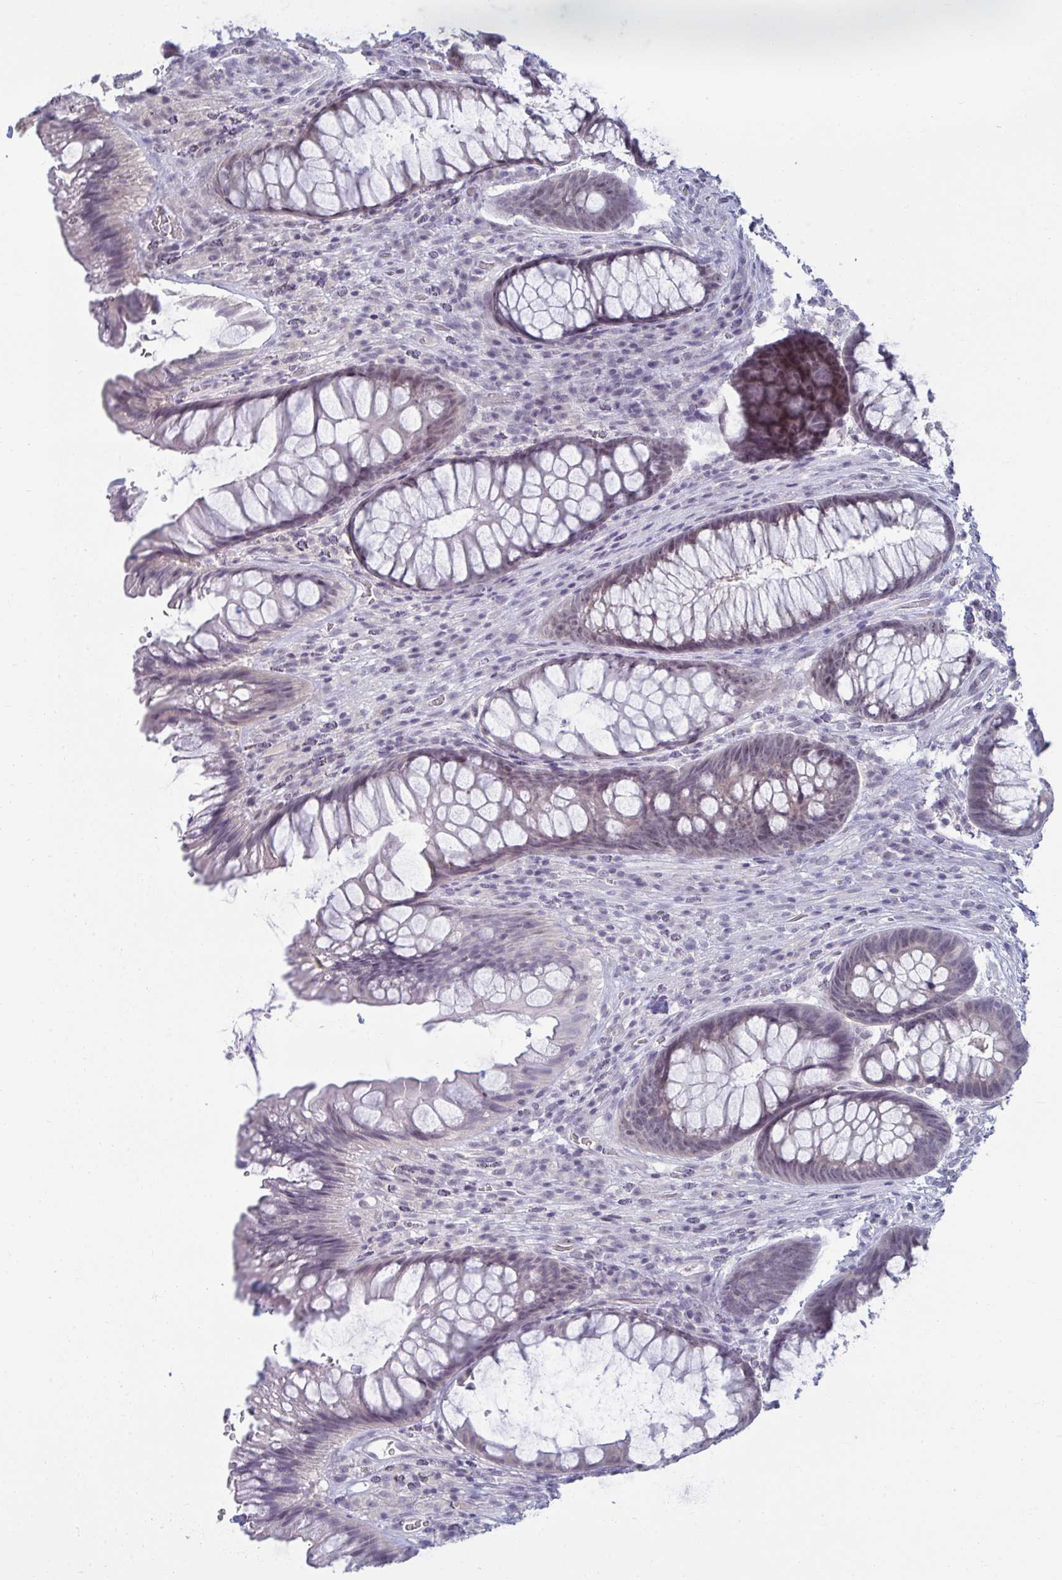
{"staining": {"intensity": "negative", "quantity": "none", "location": "none"}, "tissue": "rectum", "cell_type": "Glandular cells", "image_type": "normal", "snomed": [{"axis": "morphology", "description": "Normal tissue, NOS"}, {"axis": "topography", "description": "Rectum"}], "caption": "There is no significant staining in glandular cells of rectum. The staining was performed using DAB to visualize the protein expression in brown, while the nuclei were stained in blue with hematoxylin (Magnification: 20x).", "gene": "RNASEH1", "patient": {"sex": "male", "age": 53}}